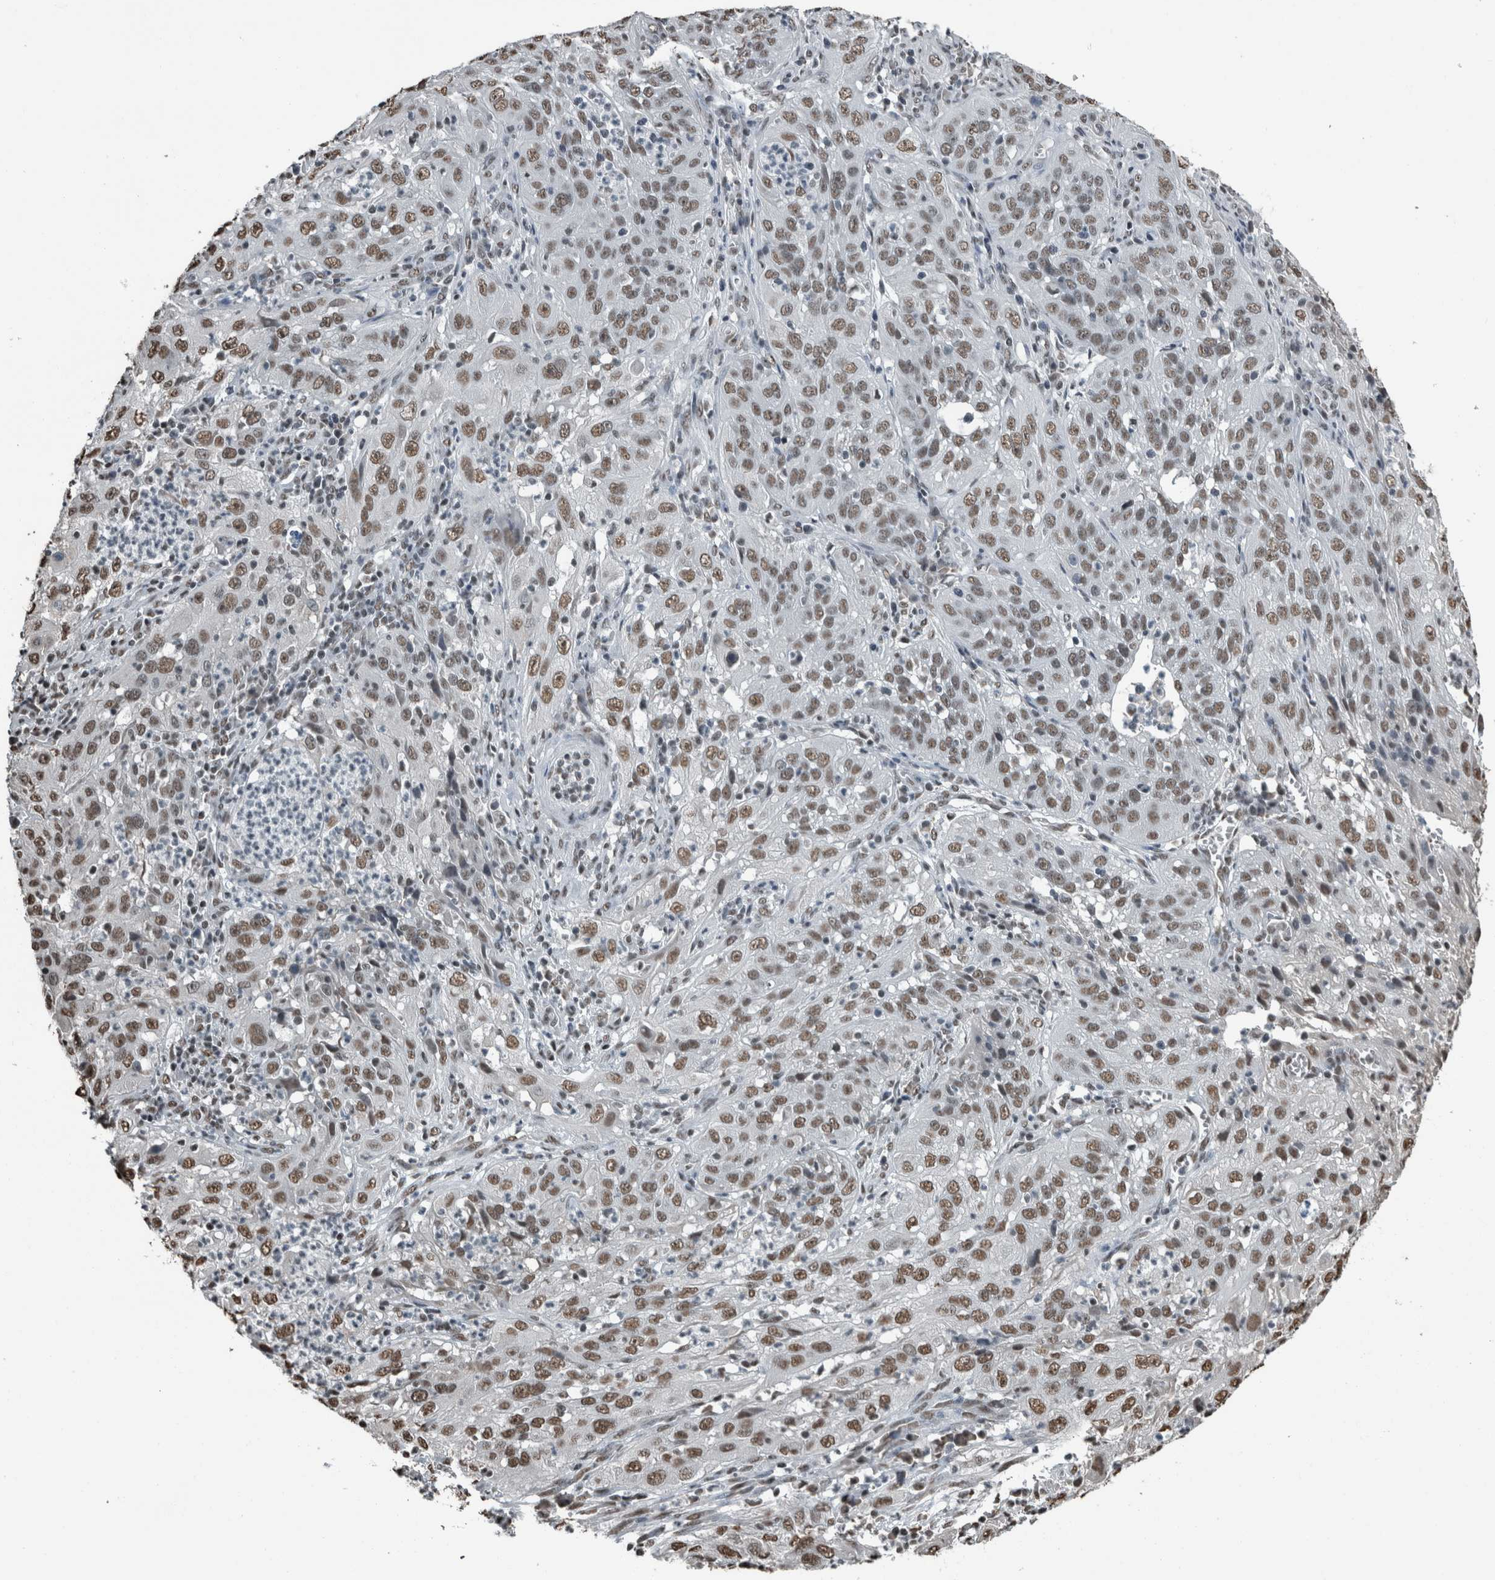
{"staining": {"intensity": "moderate", "quantity": ">75%", "location": "nuclear"}, "tissue": "cervical cancer", "cell_type": "Tumor cells", "image_type": "cancer", "snomed": [{"axis": "morphology", "description": "Squamous cell carcinoma, NOS"}, {"axis": "topography", "description": "Cervix"}], "caption": "DAB (3,3'-diaminobenzidine) immunohistochemical staining of squamous cell carcinoma (cervical) shows moderate nuclear protein expression in approximately >75% of tumor cells. Immunohistochemistry stains the protein in brown and the nuclei are stained blue.", "gene": "TGS1", "patient": {"sex": "female", "age": 32}}